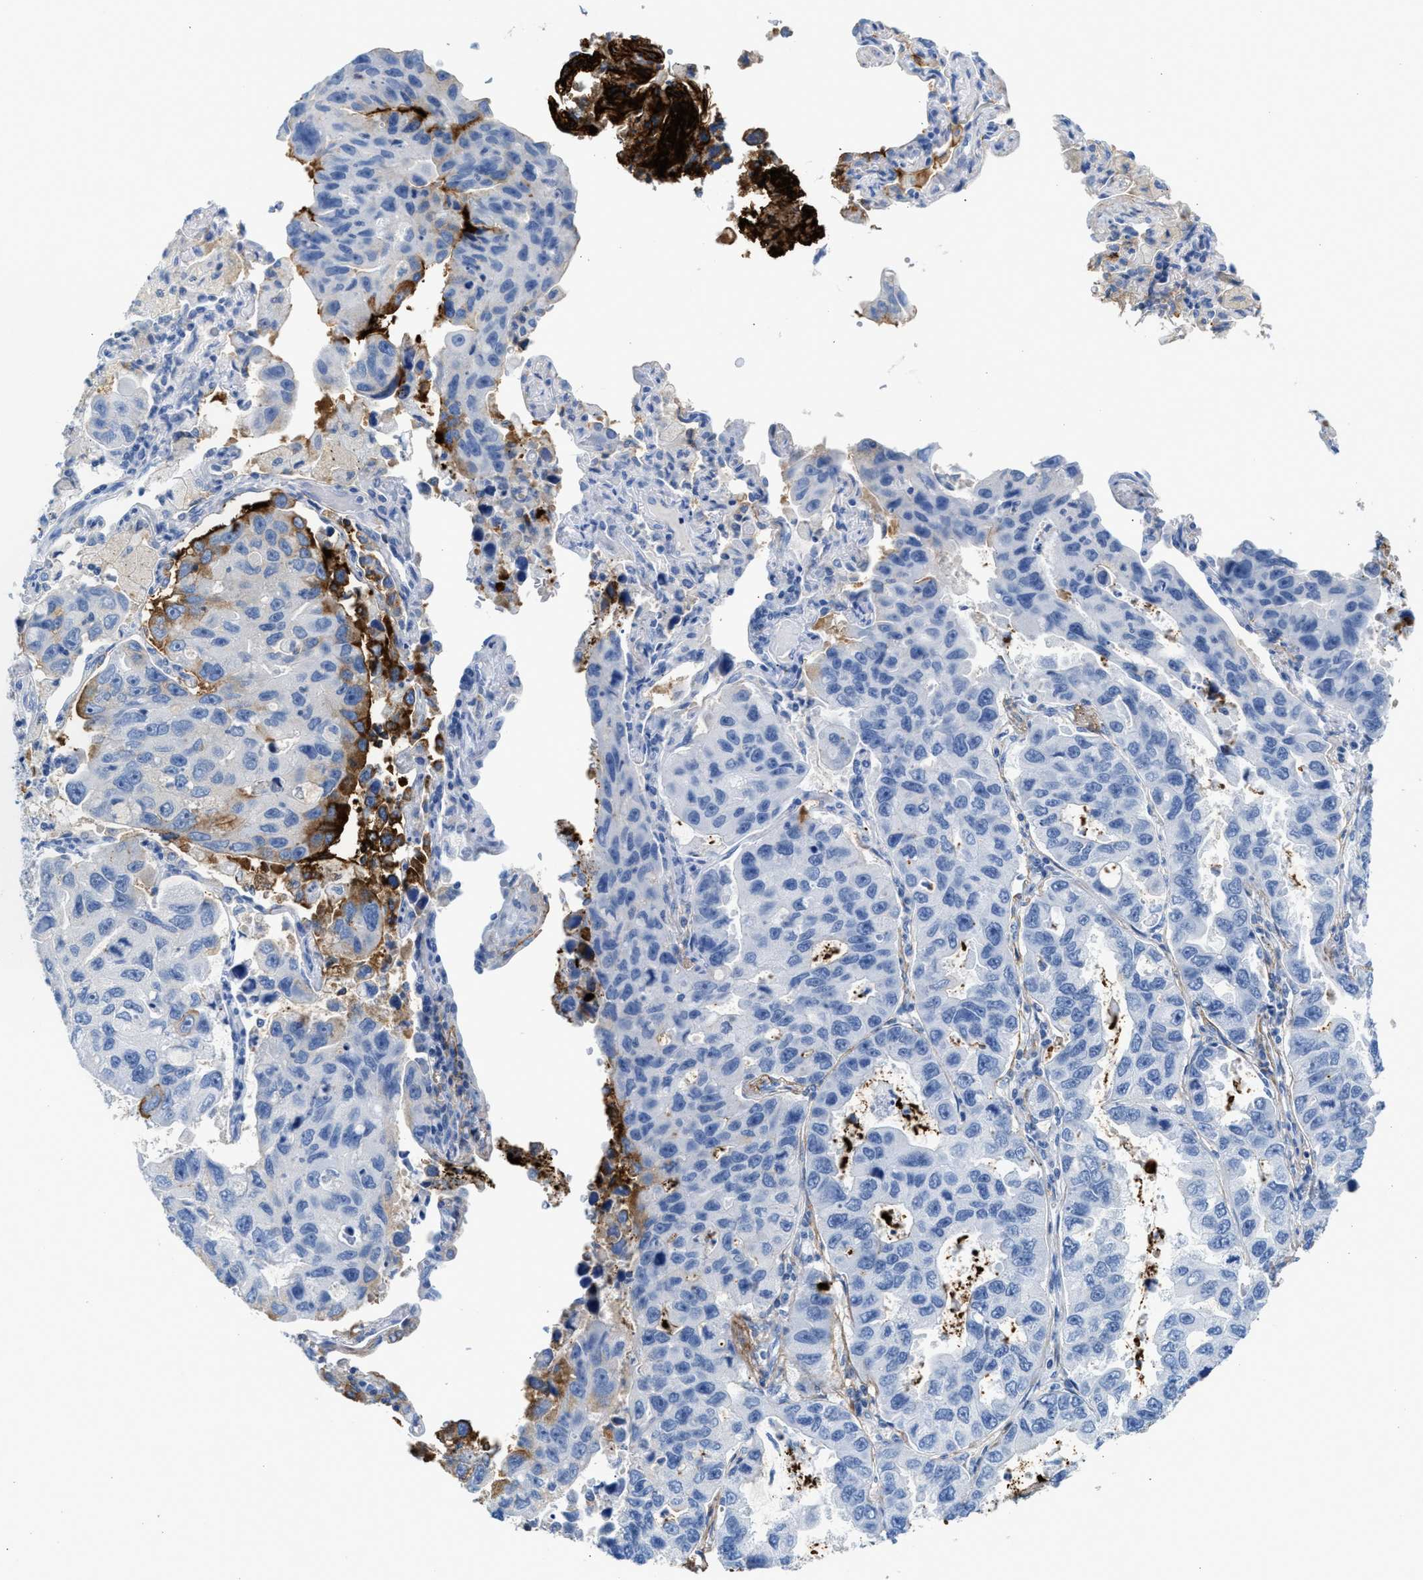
{"staining": {"intensity": "moderate", "quantity": "<25%", "location": "cytoplasmic/membranous"}, "tissue": "lung cancer", "cell_type": "Tumor cells", "image_type": "cancer", "snomed": [{"axis": "morphology", "description": "Adenocarcinoma, NOS"}, {"axis": "topography", "description": "Lung"}], "caption": "Approximately <25% of tumor cells in human lung cancer reveal moderate cytoplasmic/membranous protein staining as visualized by brown immunohistochemical staining.", "gene": "TNR", "patient": {"sex": "male", "age": 64}}